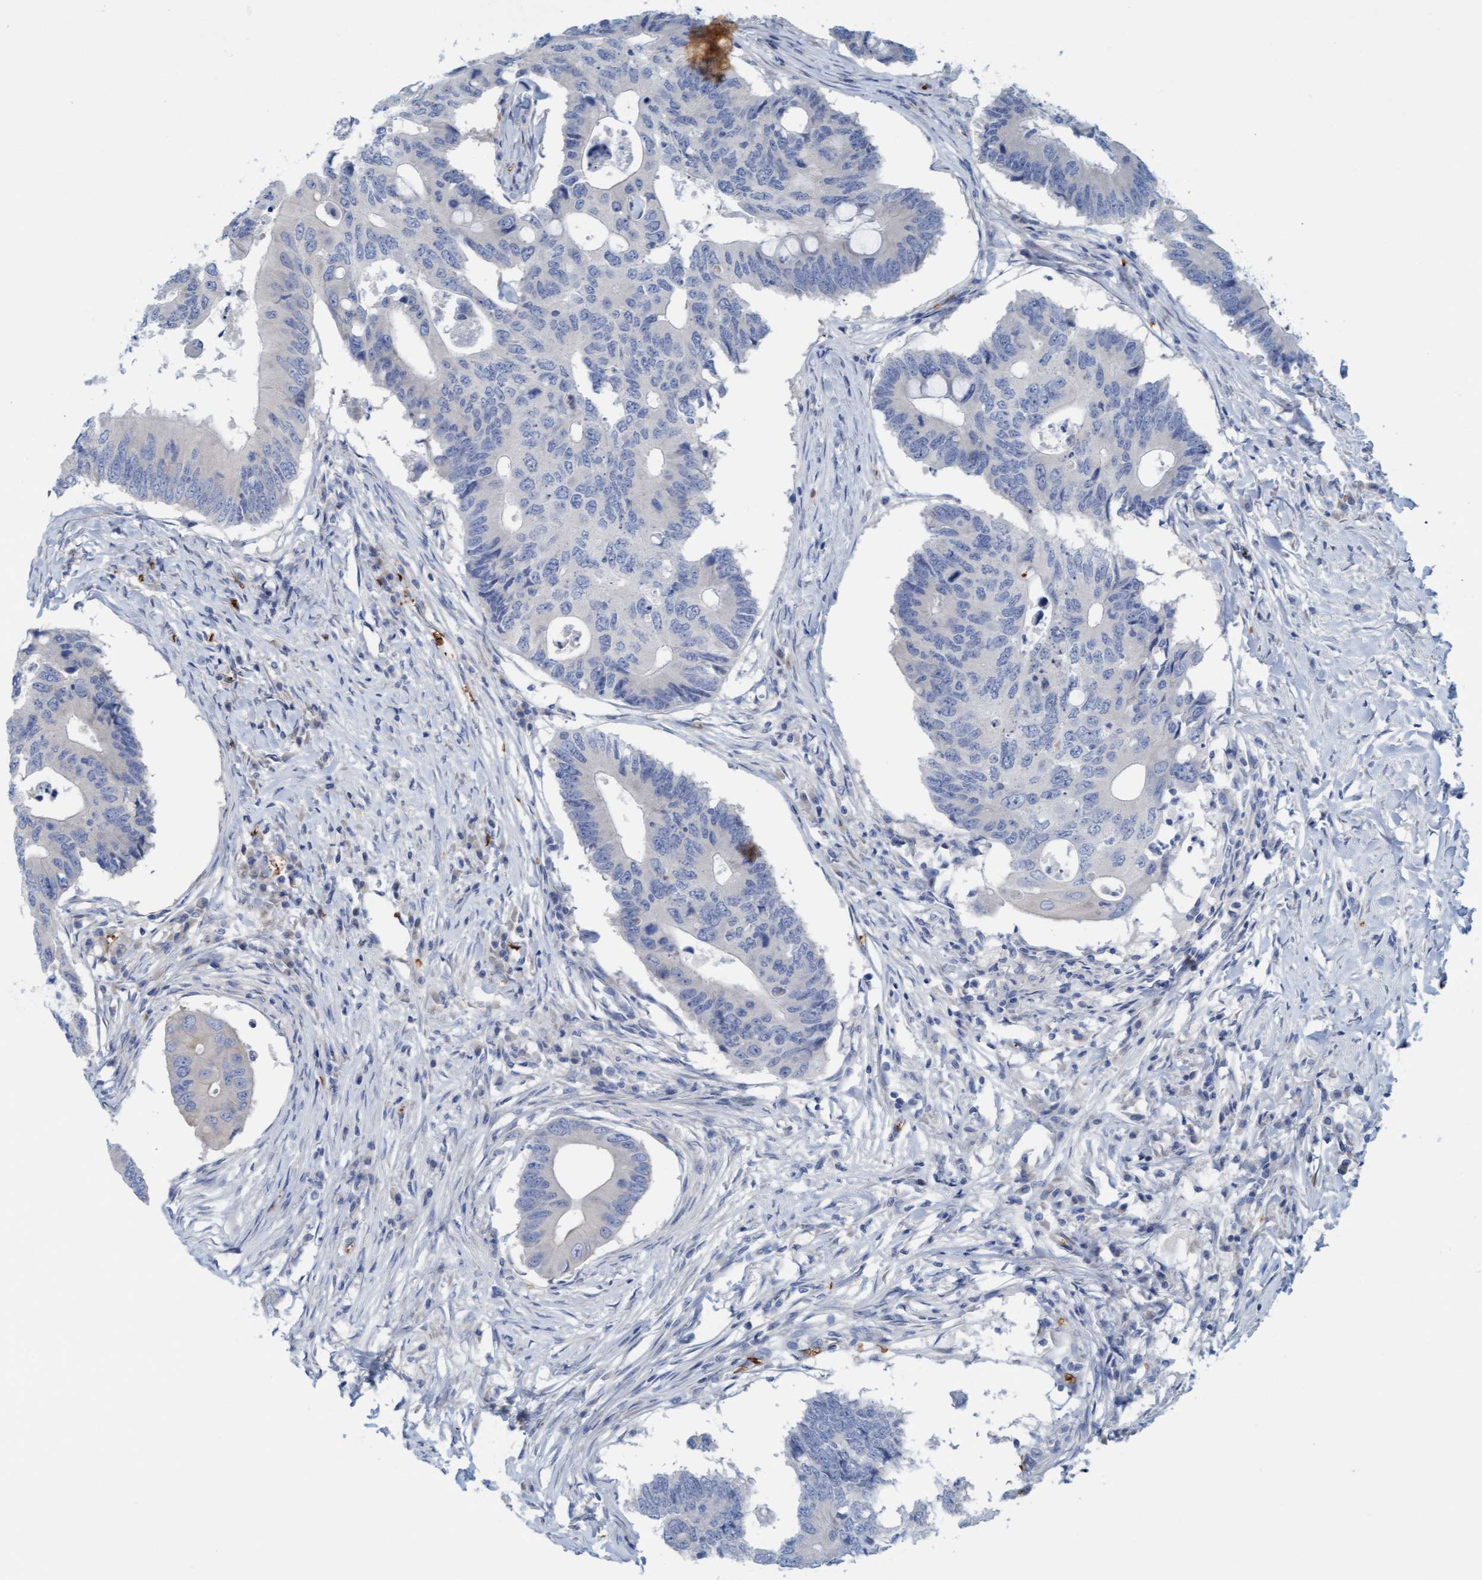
{"staining": {"intensity": "negative", "quantity": "none", "location": "none"}, "tissue": "colorectal cancer", "cell_type": "Tumor cells", "image_type": "cancer", "snomed": [{"axis": "morphology", "description": "Adenocarcinoma, NOS"}, {"axis": "topography", "description": "Colon"}], "caption": "The immunohistochemistry image has no significant staining in tumor cells of adenocarcinoma (colorectal) tissue. (DAB immunohistochemistry (IHC) visualized using brightfield microscopy, high magnification).", "gene": "P2RX5", "patient": {"sex": "male", "age": 71}}